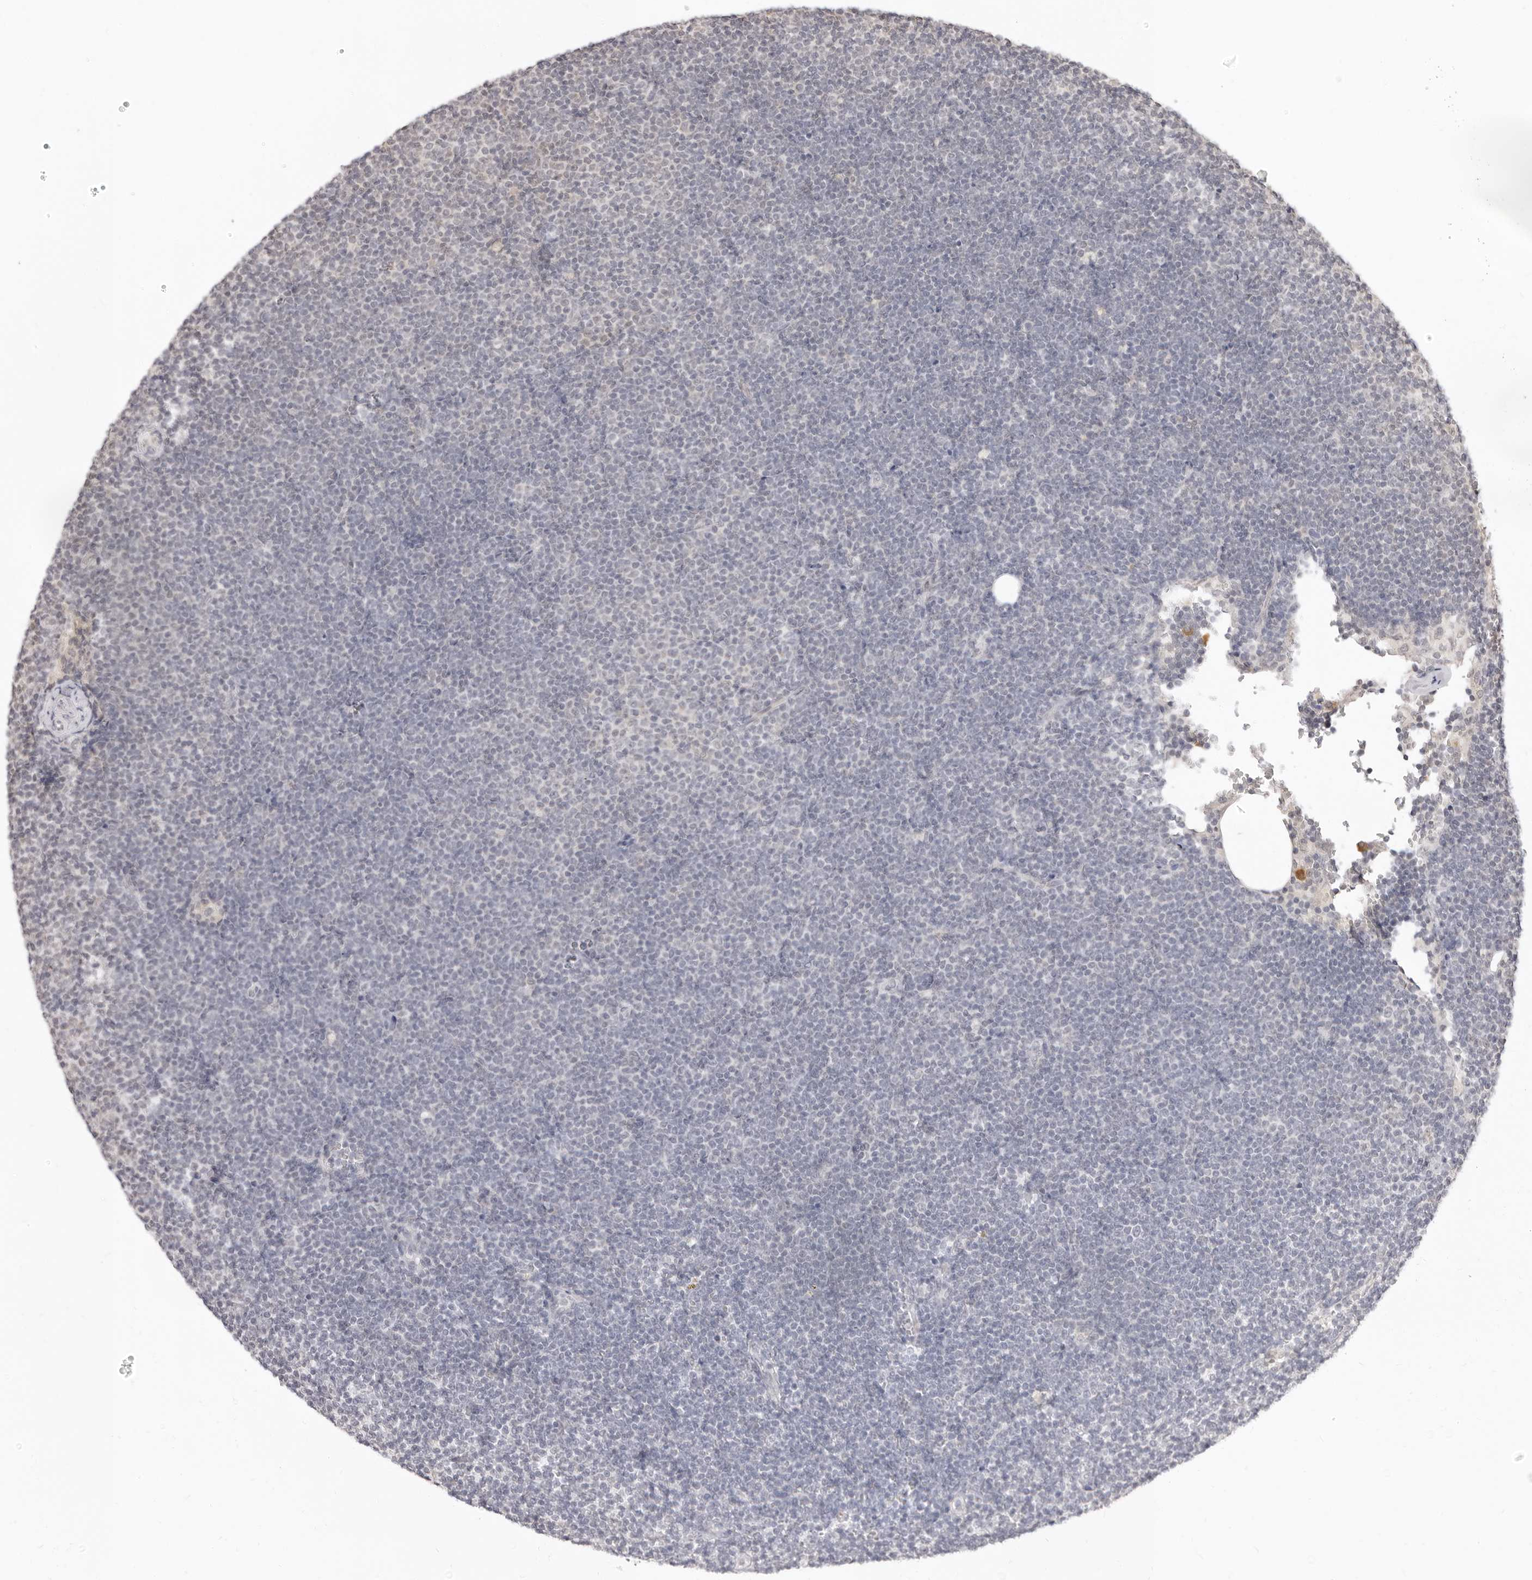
{"staining": {"intensity": "negative", "quantity": "none", "location": "none"}, "tissue": "lymphoma", "cell_type": "Tumor cells", "image_type": "cancer", "snomed": [{"axis": "morphology", "description": "Malignant lymphoma, non-Hodgkin's type, Low grade"}, {"axis": "topography", "description": "Lymph node"}], "caption": "Micrograph shows no significant protein positivity in tumor cells of lymphoma. (DAB immunohistochemistry (IHC) visualized using brightfield microscopy, high magnification).", "gene": "FDPS", "patient": {"sex": "female", "age": 53}}